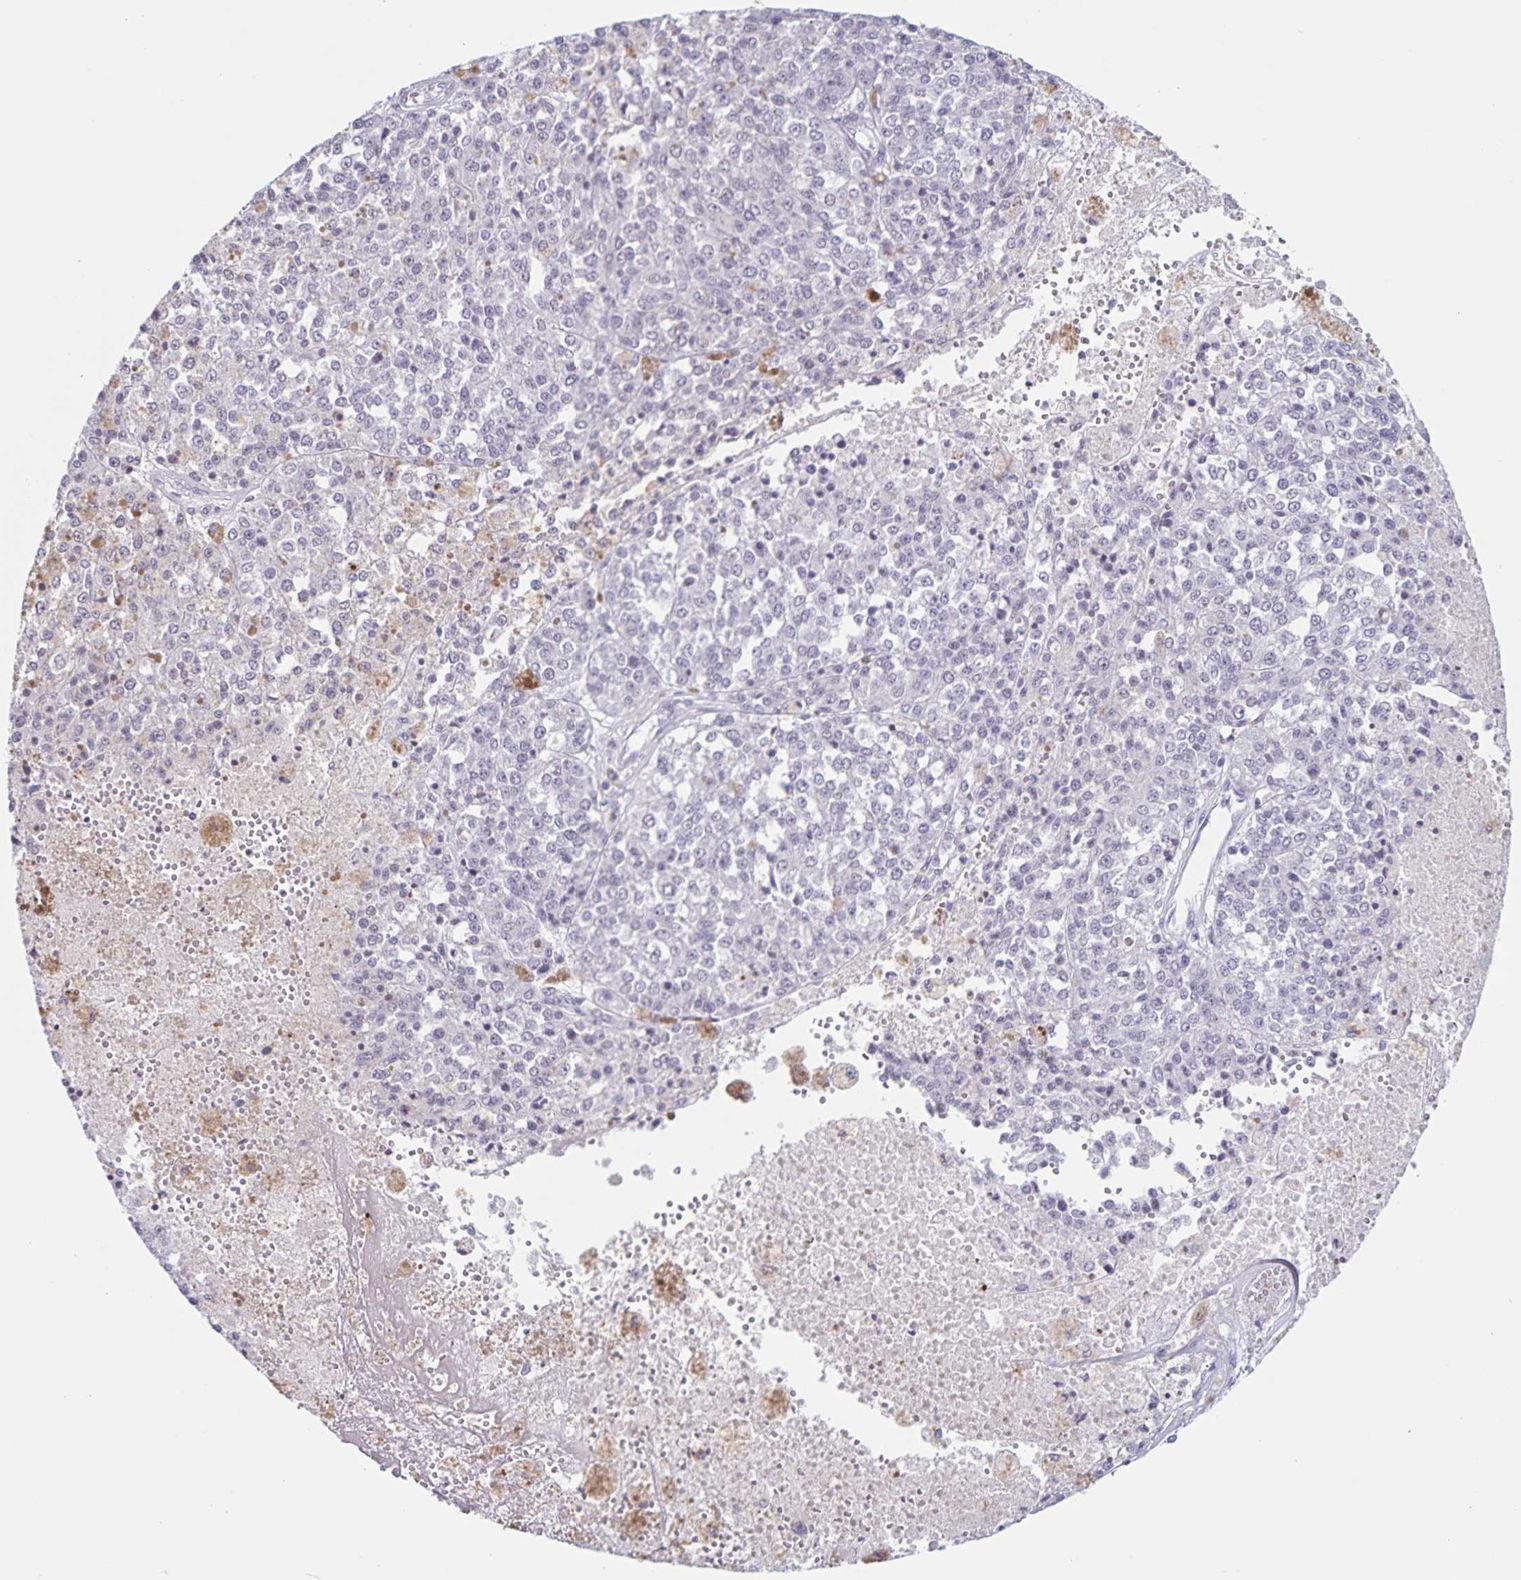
{"staining": {"intensity": "negative", "quantity": "none", "location": "none"}, "tissue": "melanoma", "cell_type": "Tumor cells", "image_type": "cancer", "snomed": [{"axis": "morphology", "description": "Malignant melanoma, Metastatic site"}, {"axis": "topography", "description": "Lymph node"}], "caption": "High magnification brightfield microscopy of malignant melanoma (metastatic site) stained with DAB (3,3'-diaminobenzidine) (brown) and counterstained with hematoxylin (blue): tumor cells show no significant expression.", "gene": "LCE6A", "patient": {"sex": "female", "age": 64}}